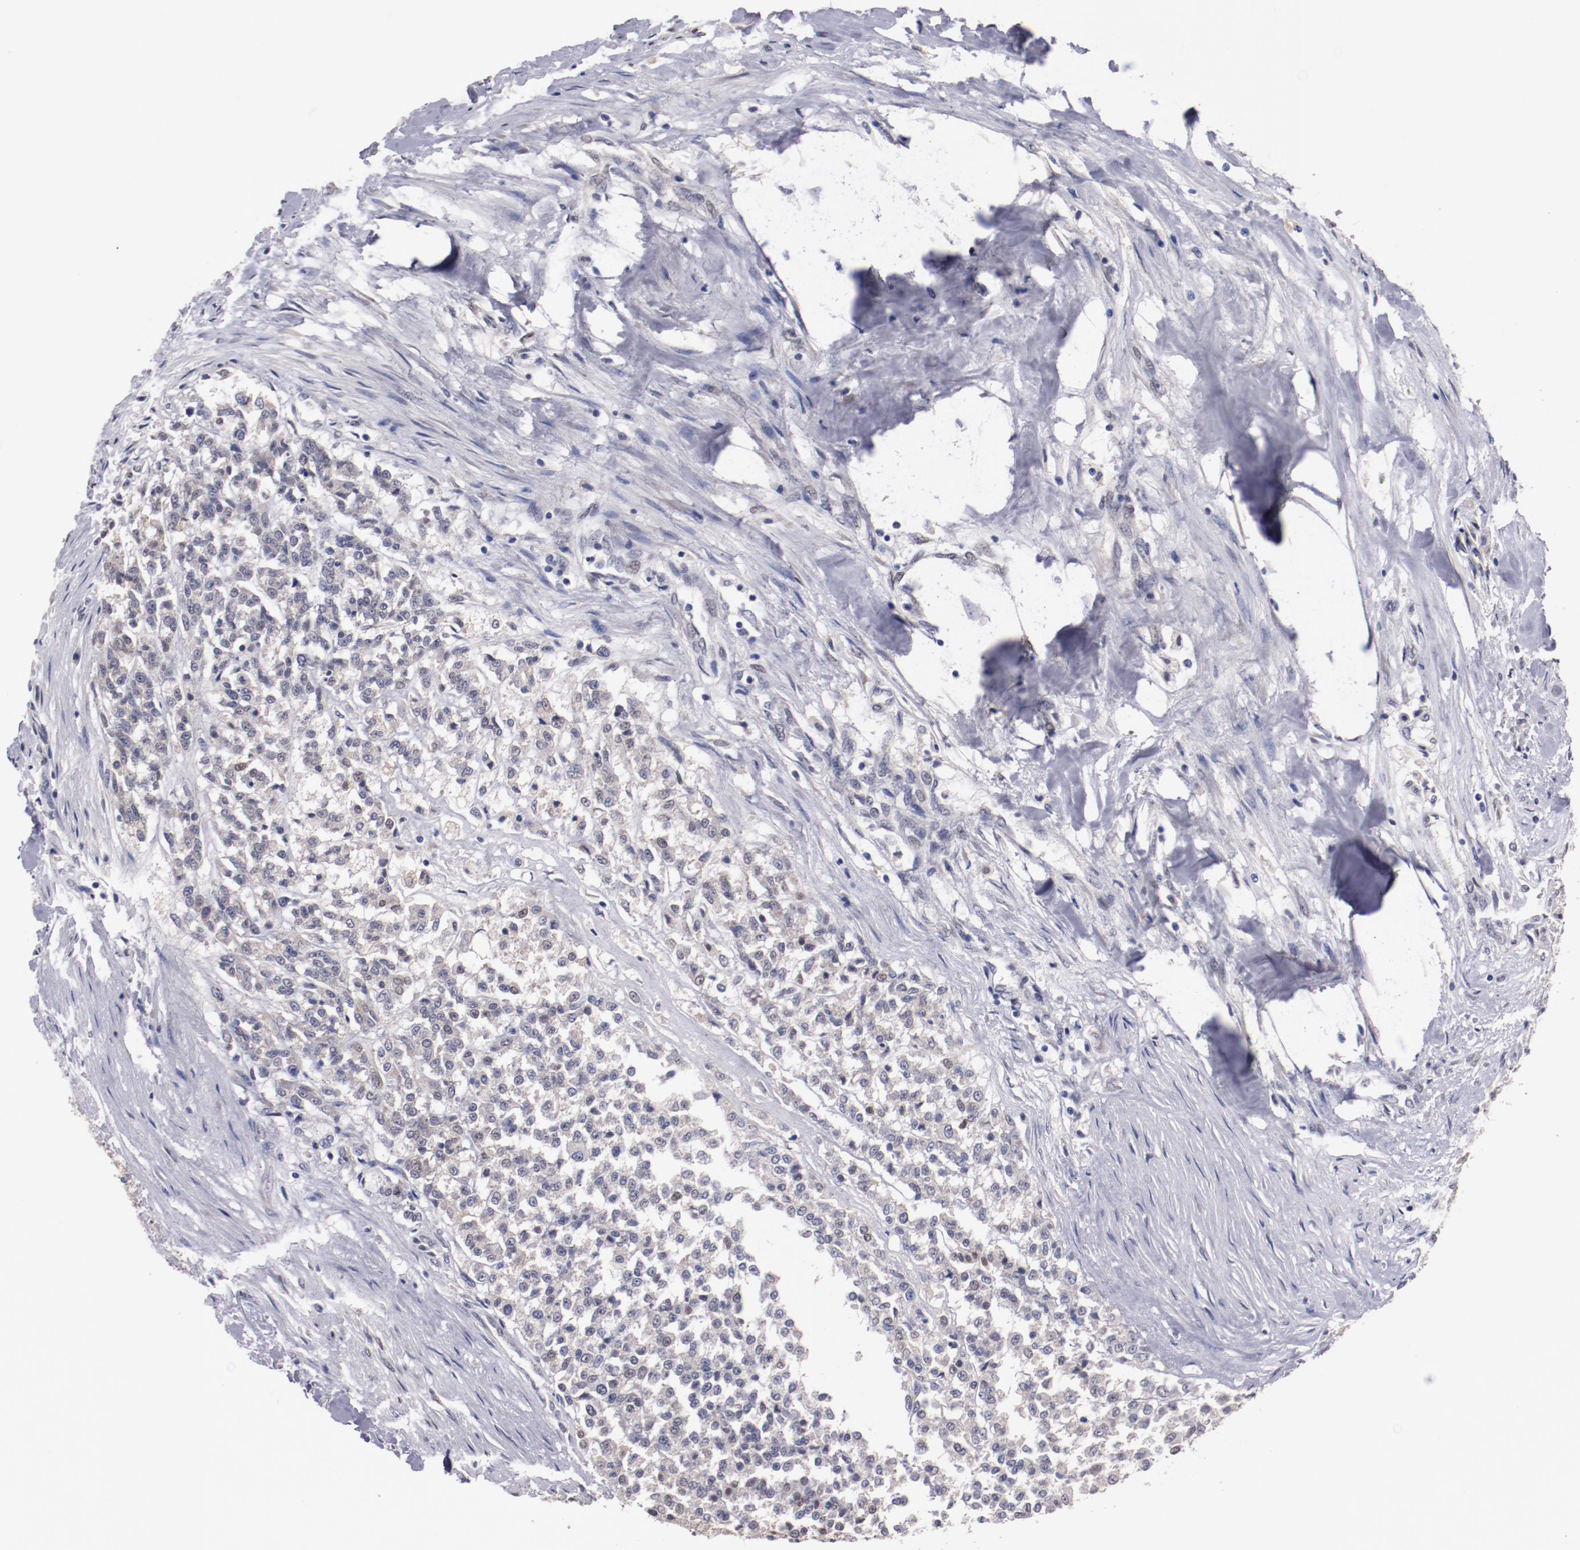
{"staining": {"intensity": "weak", "quantity": "<25%", "location": "cytoplasmic/membranous,nuclear"}, "tissue": "testis cancer", "cell_type": "Tumor cells", "image_type": "cancer", "snomed": [{"axis": "morphology", "description": "Seminoma, NOS"}, {"axis": "topography", "description": "Testis"}], "caption": "The immunohistochemistry image has no significant staining in tumor cells of seminoma (testis) tissue.", "gene": "FAM81A", "patient": {"sex": "male", "age": 59}}